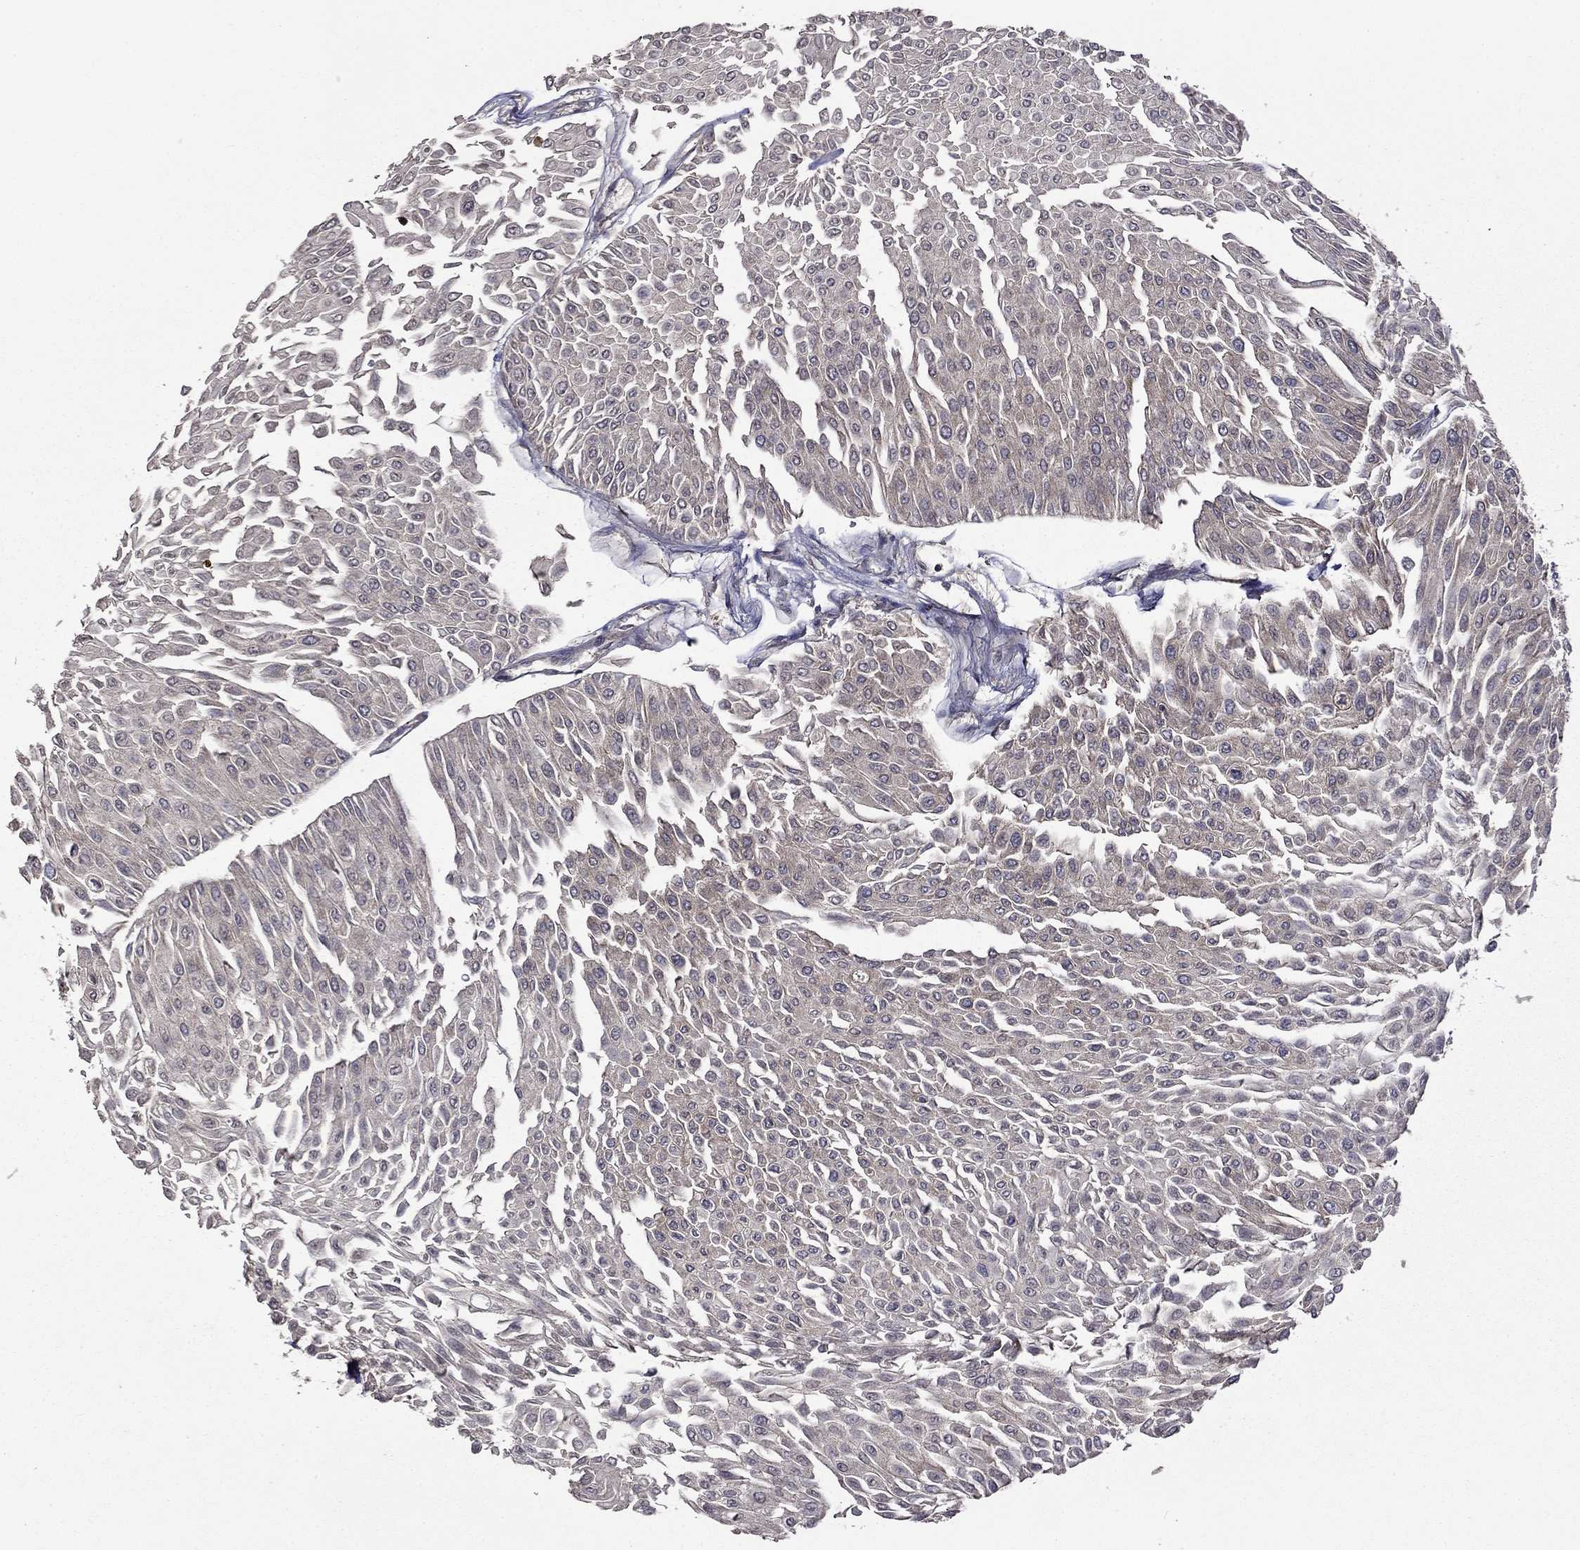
{"staining": {"intensity": "negative", "quantity": "none", "location": "none"}, "tissue": "urothelial cancer", "cell_type": "Tumor cells", "image_type": "cancer", "snomed": [{"axis": "morphology", "description": "Urothelial carcinoma, Low grade"}, {"axis": "topography", "description": "Urinary bladder"}], "caption": "IHC micrograph of human urothelial cancer stained for a protein (brown), which exhibits no expression in tumor cells.", "gene": "SATB1", "patient": {"sex": "male", "age": 67}}